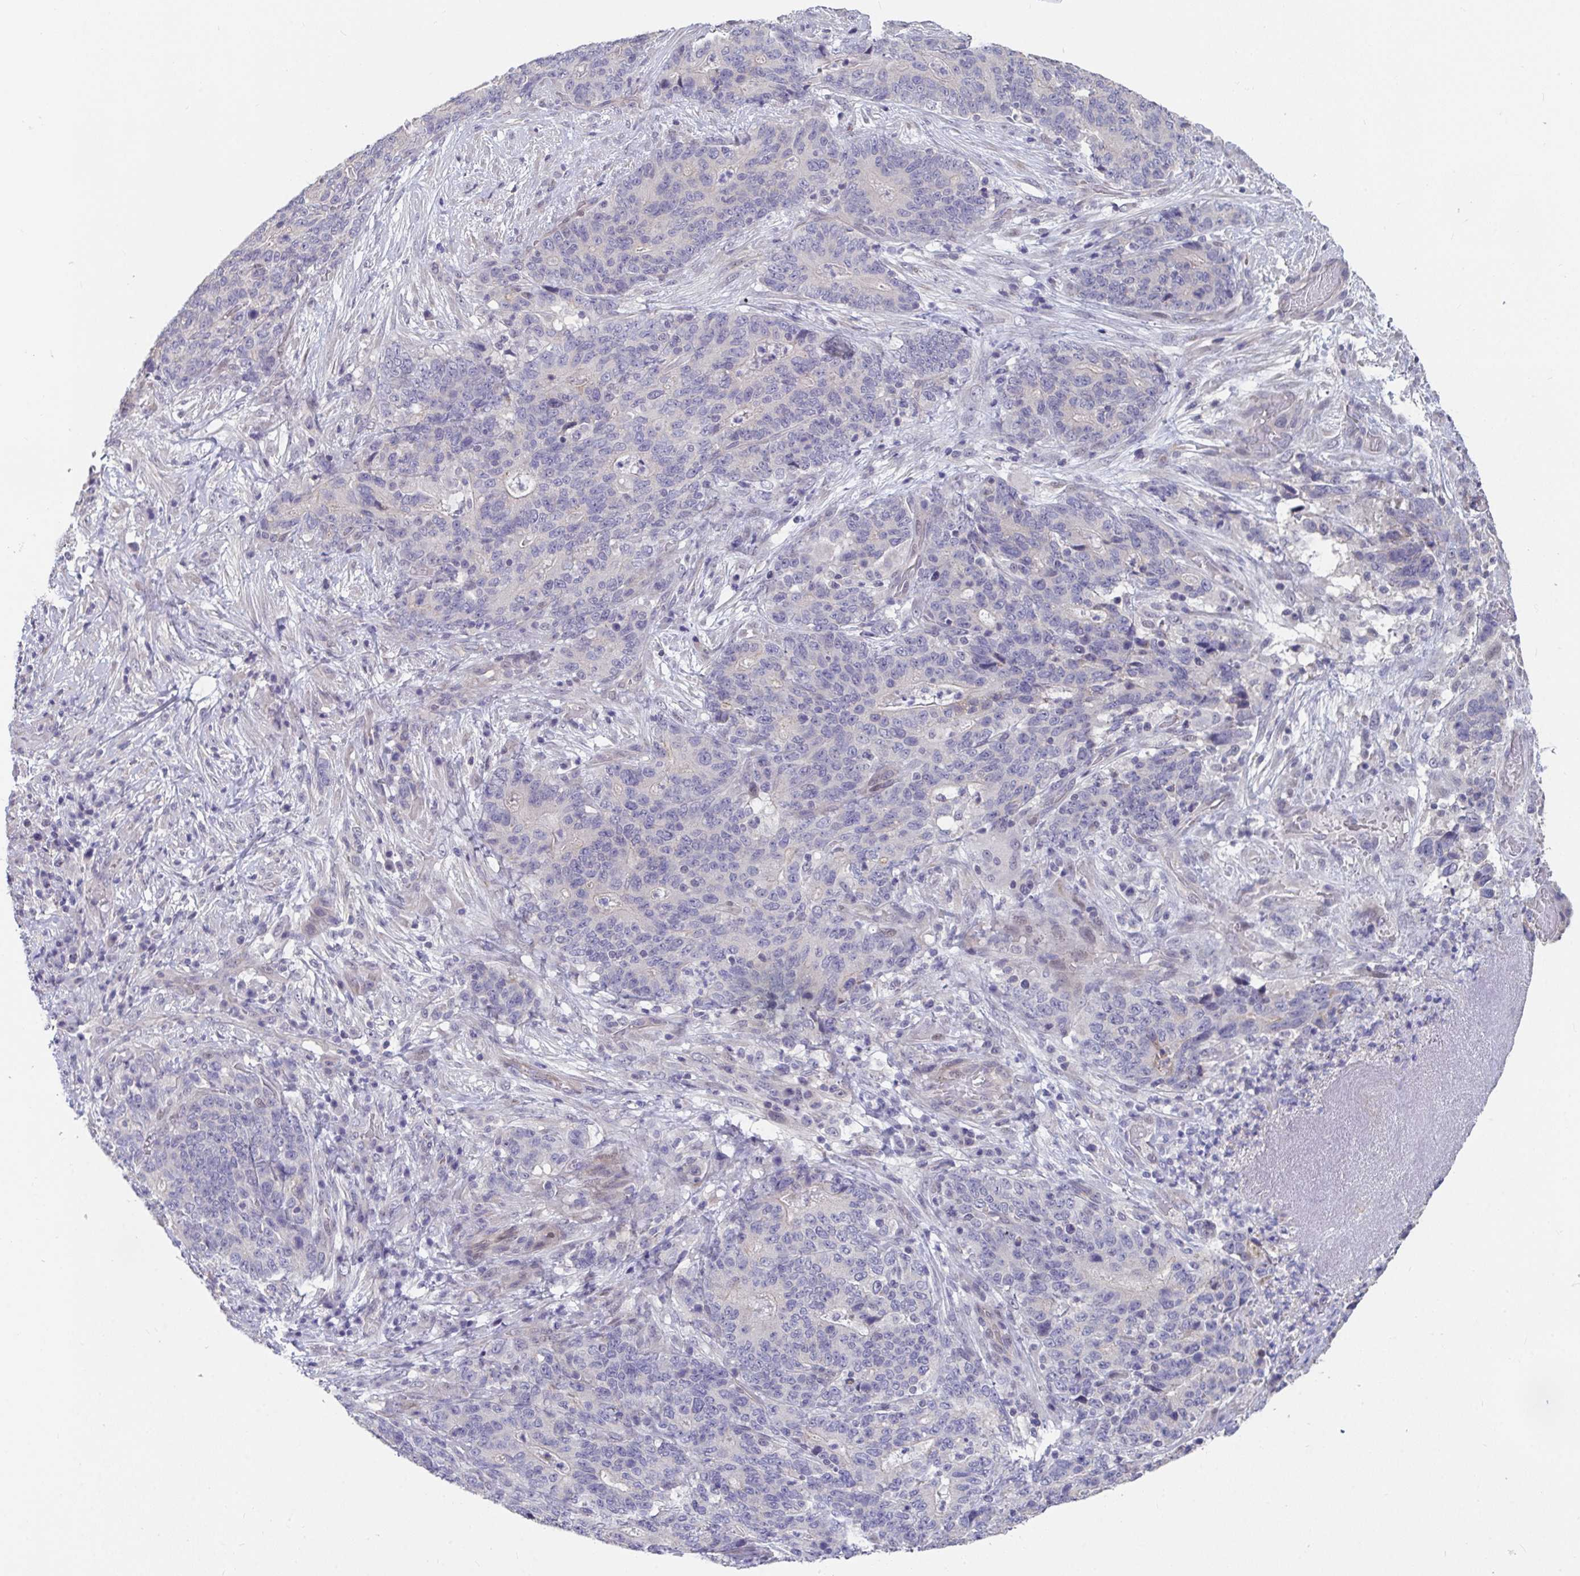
{"staining": {"intensity": "negative", "quantity": "none", "location": "none"}, "tissue": "stomach cancer", "cell_type": "Tumor cells", "image_type": "cancer", "snomed": [{"axis": "morphology", "description": "Normal tissue, NOS"}, {"axis": "morphology", "description": "Adenocarcinoma, NOS"}, {"axis": "topography", "description": "Stomach"}], "caption": "A photomicrograph of stomach adenocarcinoma stained for a protein reveals no brown staining in tumor cells.", "gene": "FAM156B", "patient": {"sex": "female", "age": 64}}